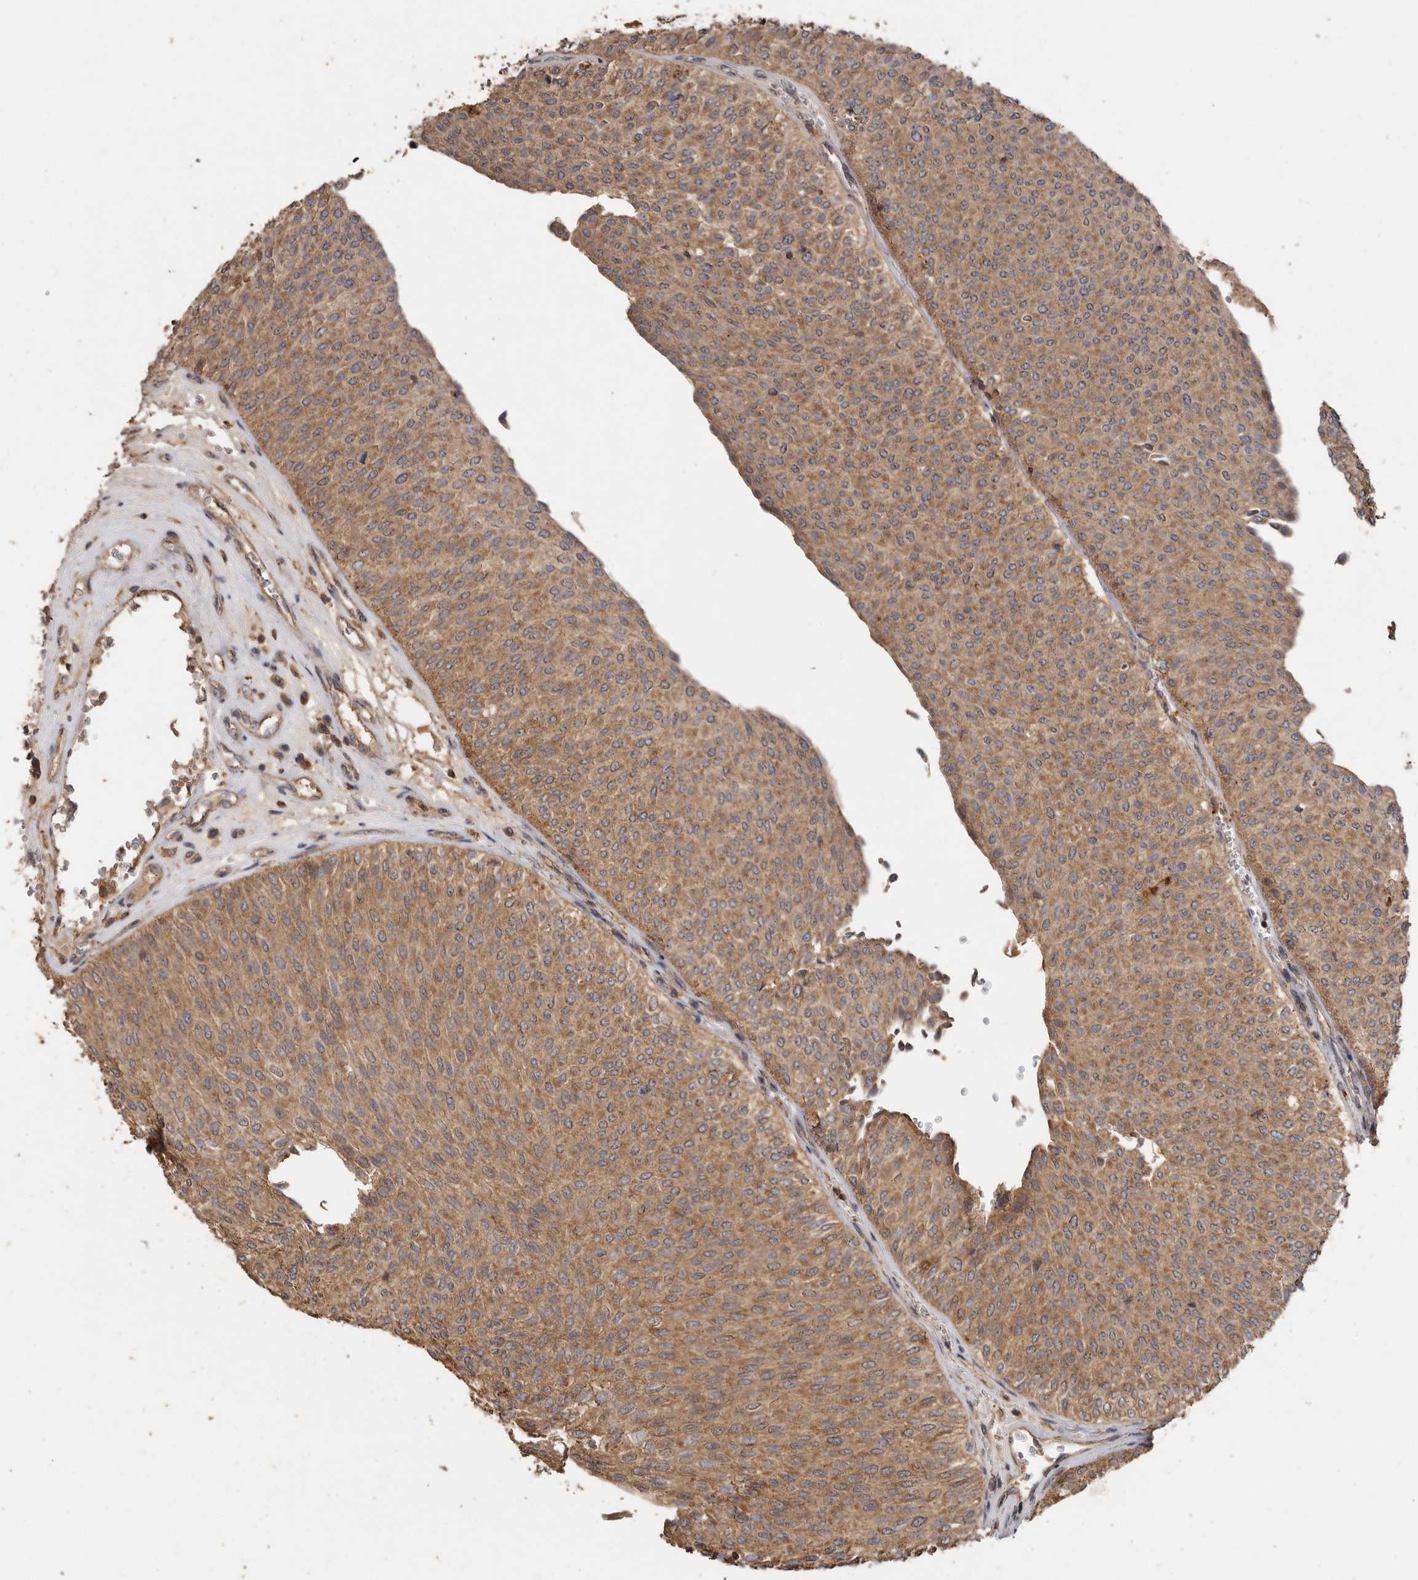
{"staining": {"intensity": "moderate", "quantity": ">75%", "location": "cytoplasmic/membranous"}, "tissue": "urothelial cancer", "cell_type": "Tumor cells", "image_type": "cancer", "snomed": [{"axis": "morphology", "description": "Urothelial carcinoma, Low grade"}, {"axis": "topography", "description": "Urinary bladder"}], "caption": "Urothelial cancer stained for a protein (brown) reveals moderate cytoplasmic/membranous positive staining in approximately >75% of tumor cells.", "gene": "RWDD1", "patient": {"sex": "male", "age": 78}}